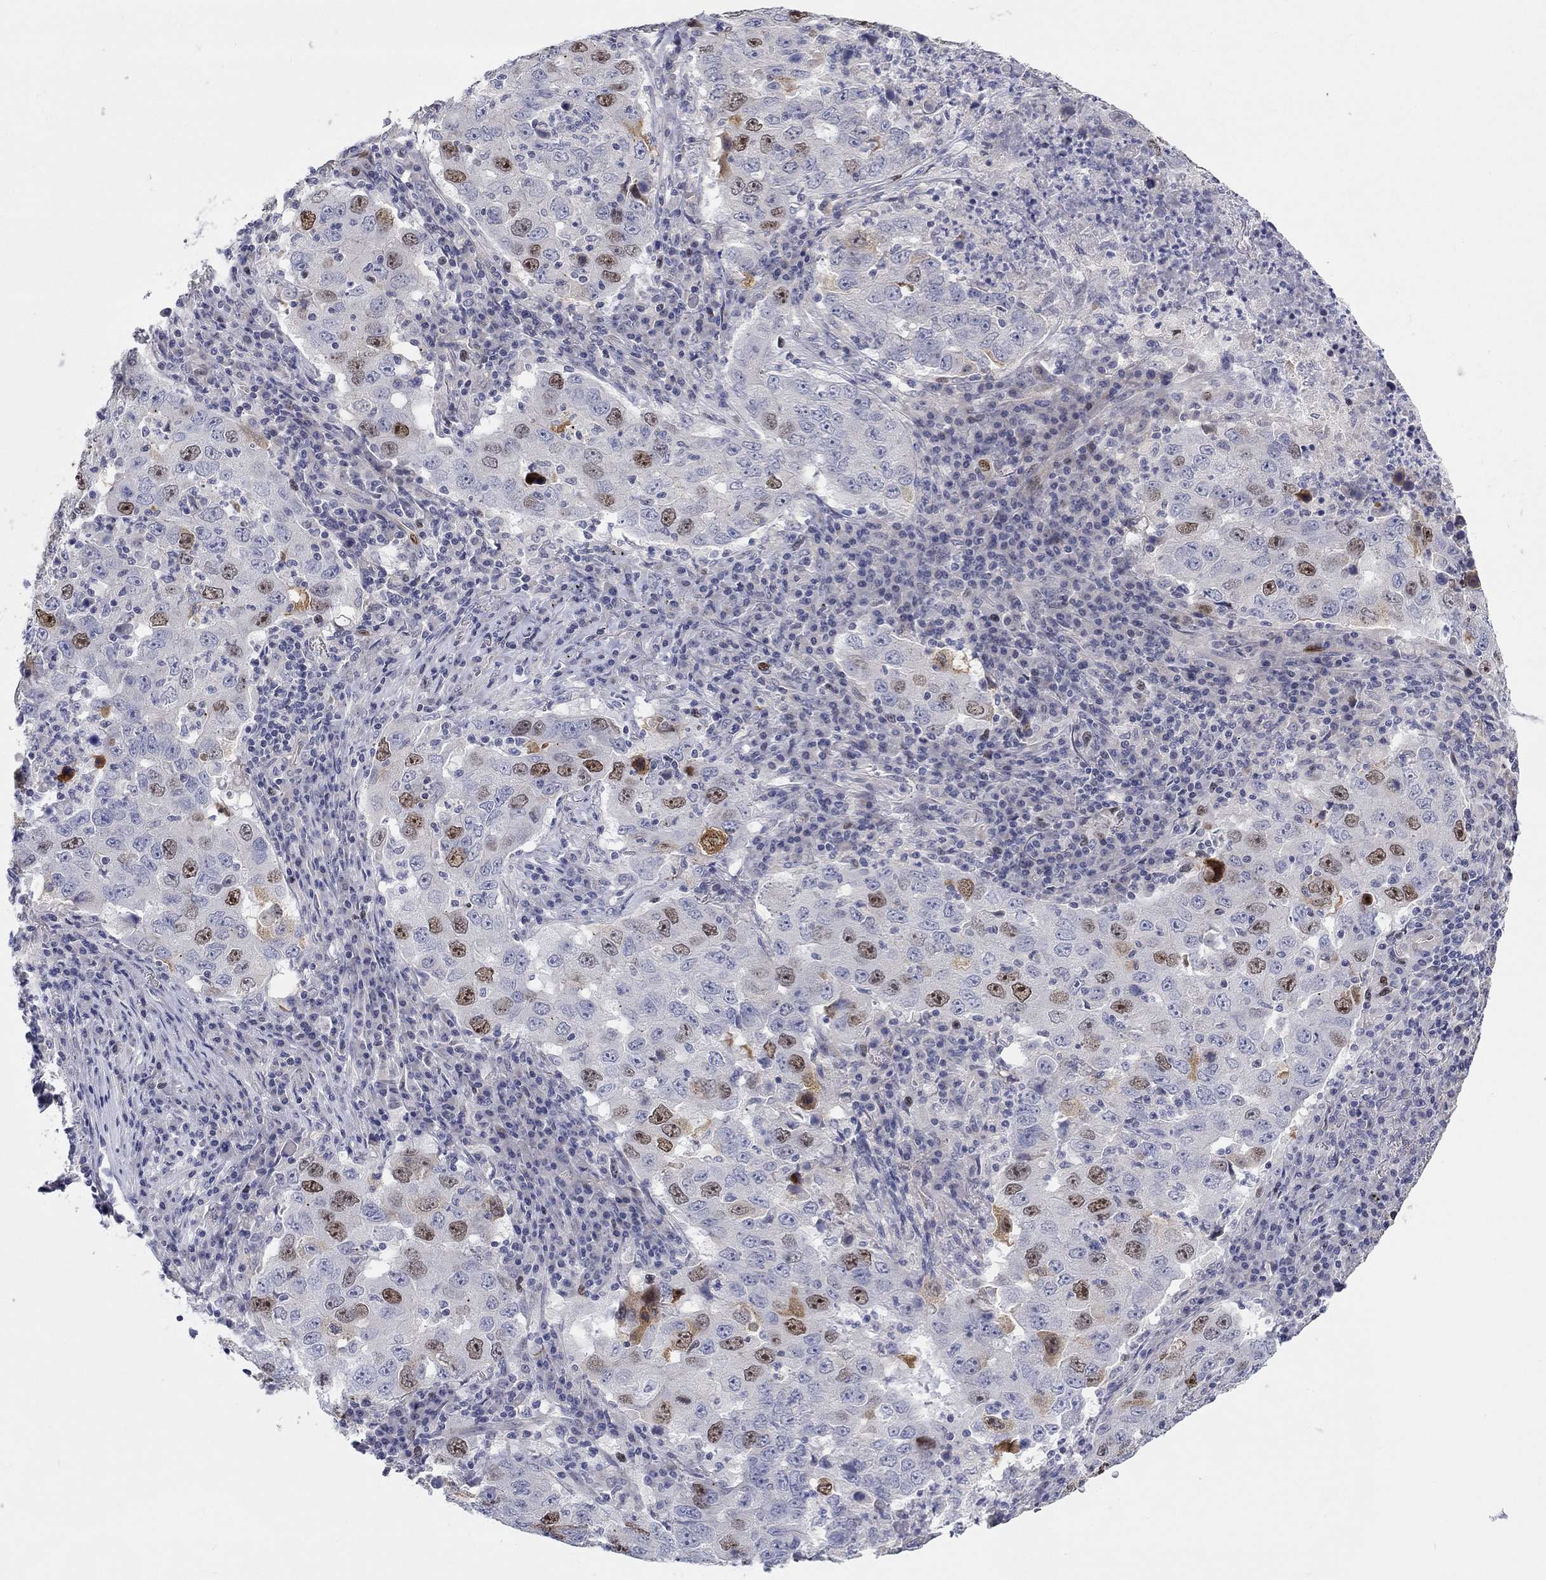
{"staining": {"intensity": "strong", "quantity": "<25%", "location": "nuclear"}, "tissue": "lung cancer", "cell_type": "Tumor cells", "image_type": "cancer", "snomed": [{"axis": "morphology", "description": "Adenocarcinoma, NOS"}, {"axis": "topography", "description": "Lung"}], "caption": "Protein expression analysis of human lung cancer reveals strong nuclear expression in approximately <25% of tumor cells.", "gene": "PRC1", "patient": {"sex": "male", "age": 73}}